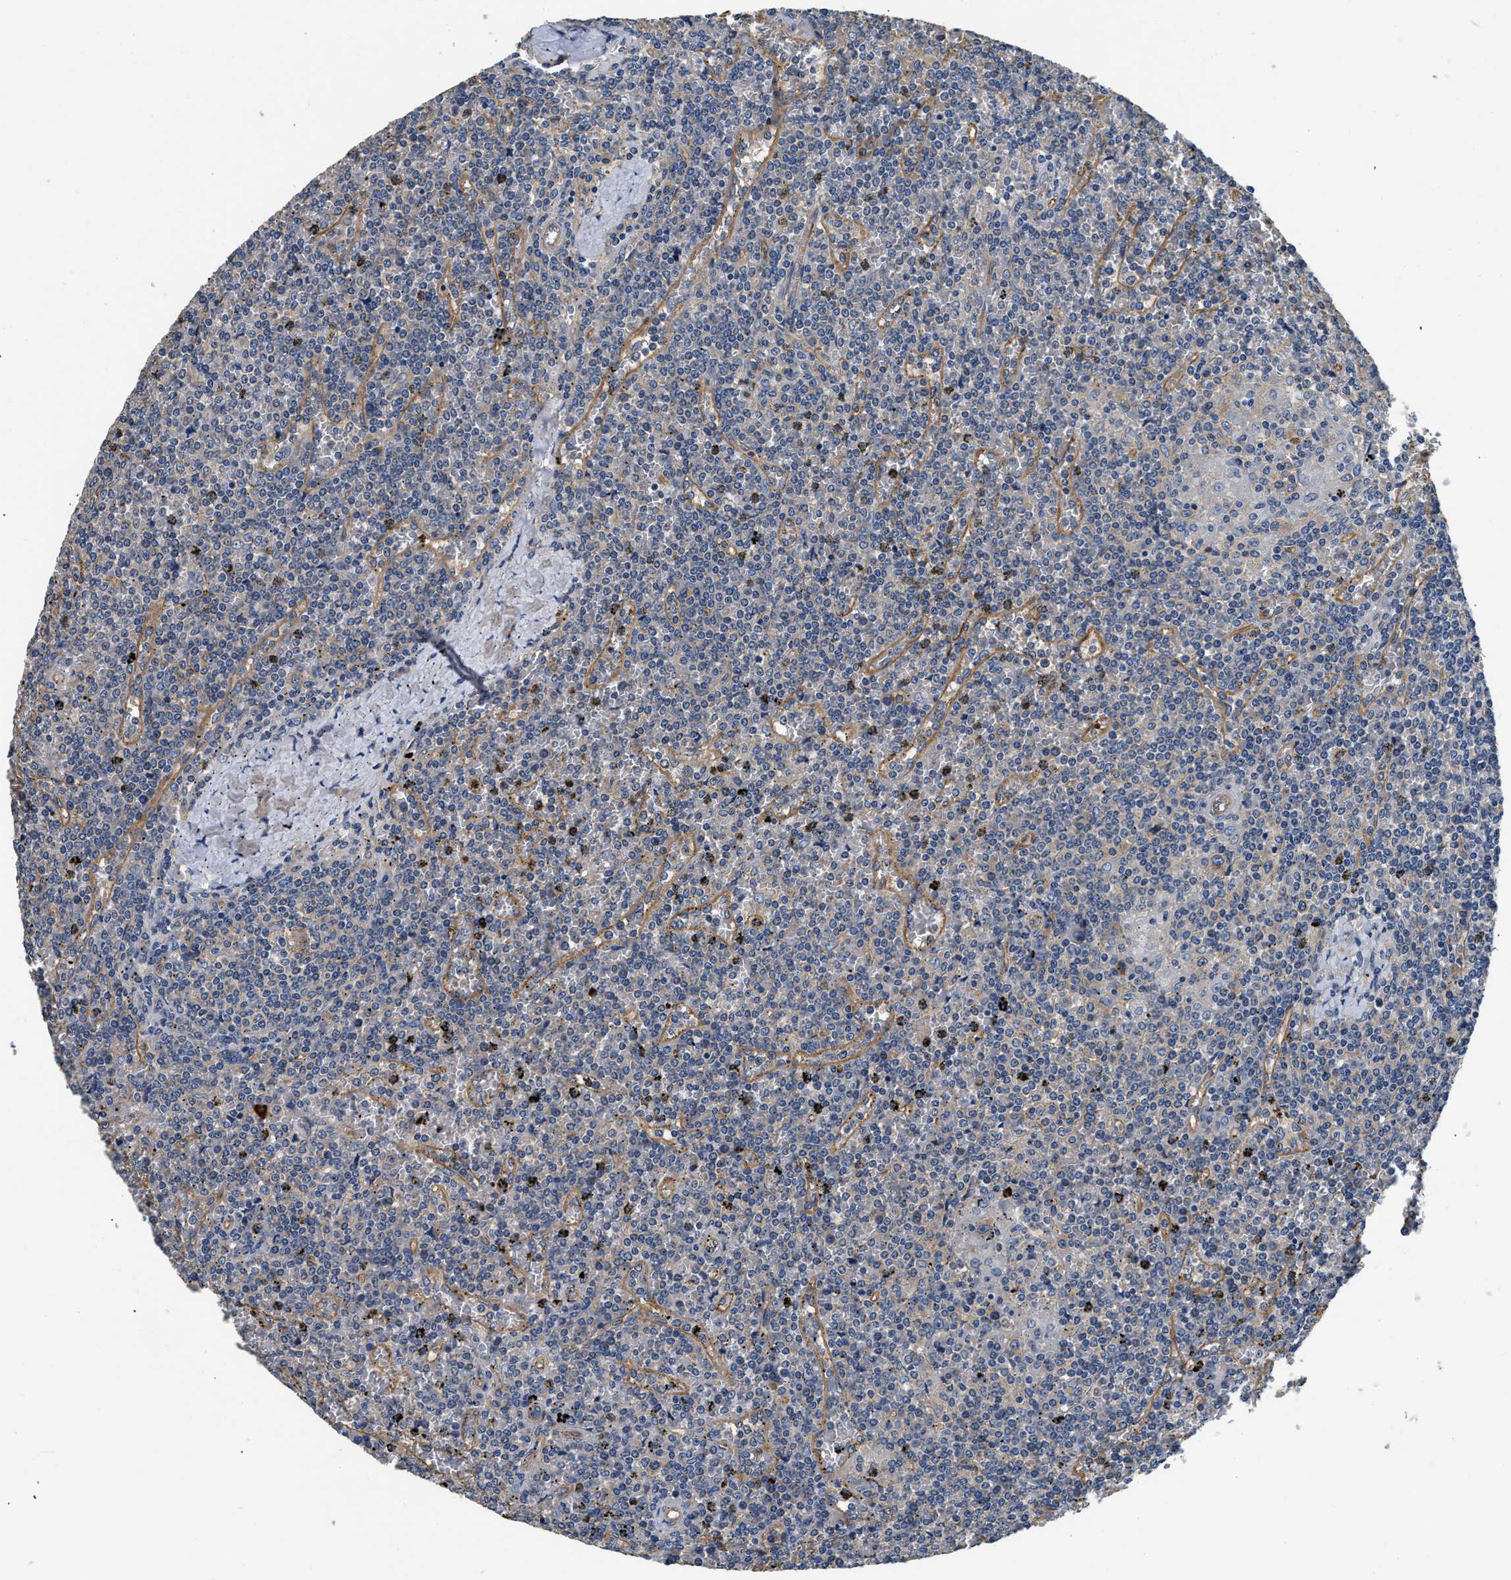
{"staining": {"intensity": "negative", "quantity": "none", "location": "none"}, "tissue": "lymphoma", "cell_type": "Tumor cells", "image_type": "cancer", "snomed": [{"axis": "morphology", "description": "Malignant lymphoma, non-Hodgkin's type, Low grade"}, {"axis": "topography", "description": "Spleen"}], "caption": "An immunohistochemistry (IHC) image of lymphoma is shown. There is no staining in tumor cells of lymphoma.", "gene": "CSDE1", "patient": {"sex": "female", "age": 19}}